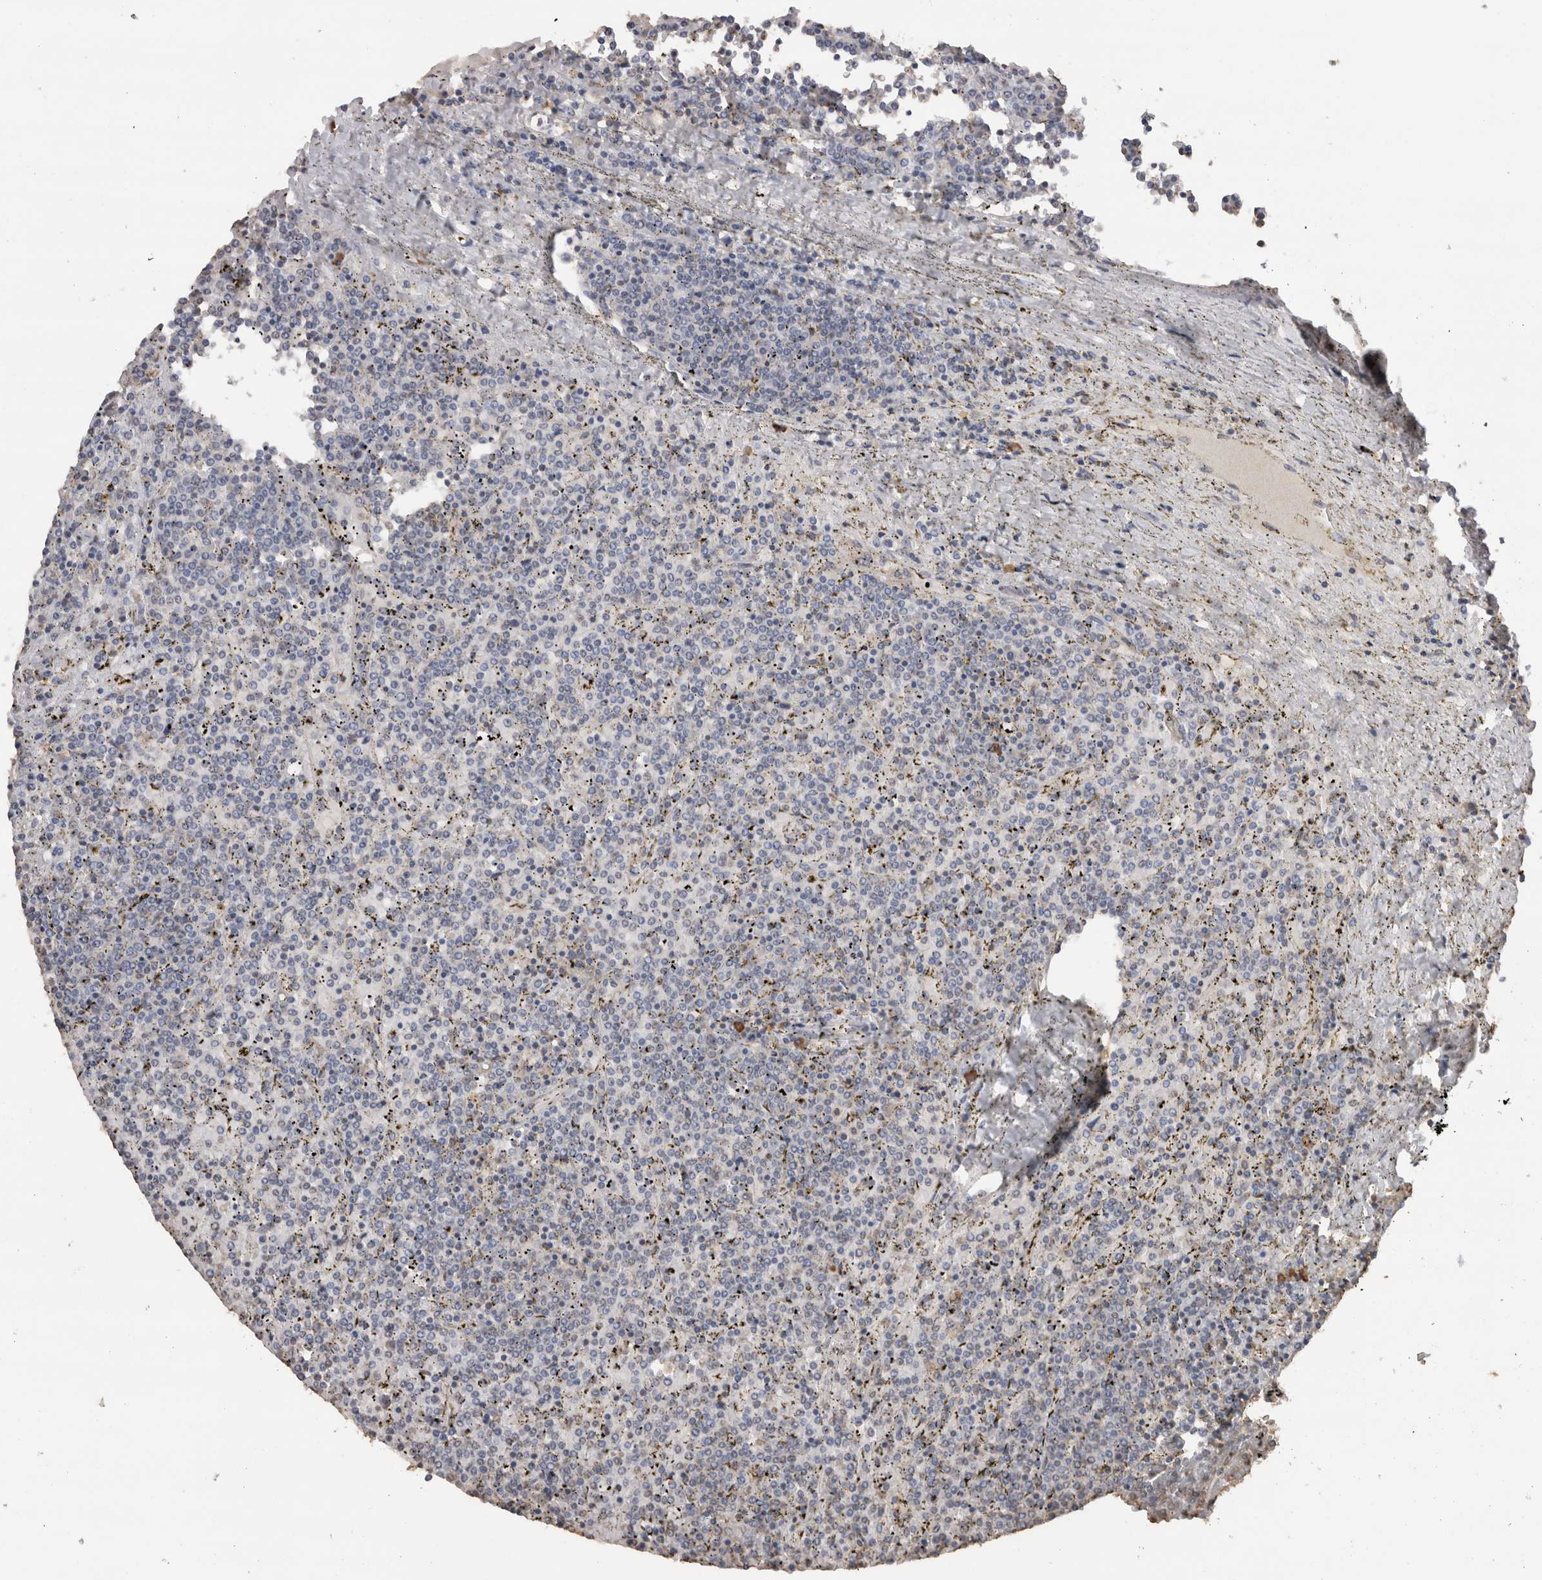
{"staining": {"intensity": "negative", "quantity": "none", "location": "none"}, "tissue": "lymphoma", "cell_type": "Tumor cells", "image_type": "cancer", "snomed": [{"axis": "morphology", "description": "Malignant lymphoma, non-Hodgkin's type, Low grade"}, {"axis": "topography", "description": "Spleen"}], "caption": "Immunohistochemistry (IHC) of human lymphoma shows no expression in tumor cells.", "gene": "CRELD2", "patient": {"sex": "female", "age": 19}}